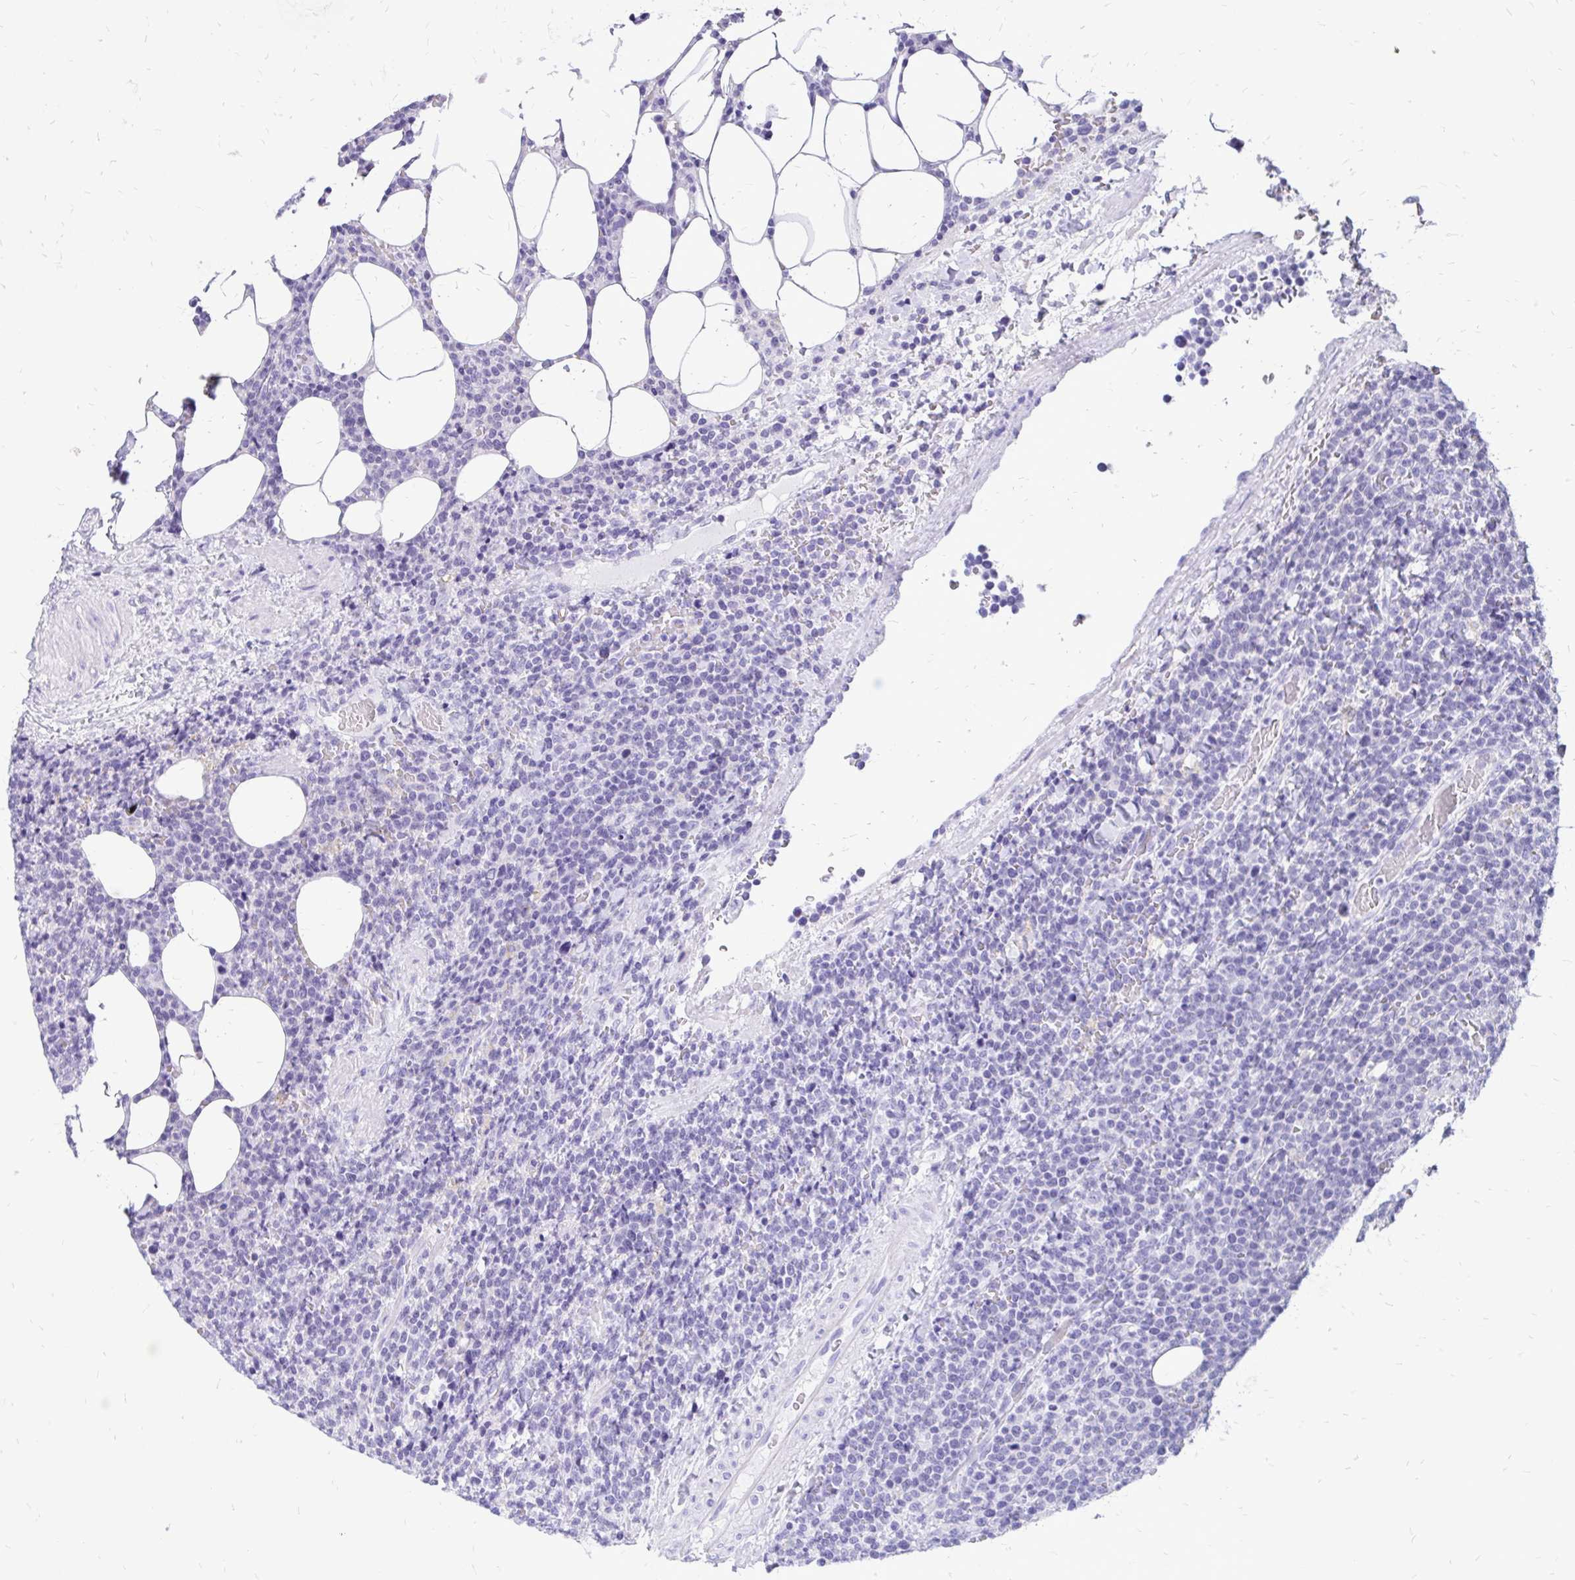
{"staining": {"intensity": "negative", "quantity": "none", "location": "none"}, "tissue": "lymphoma", "cell_type": "Tumor cells", "image_type": "cancer", "snomed": [{"axis": "morphology", "description": "Malignant lymphoma, non-Hodgkin's type, High grade"}, {"axis": "topography", "description": "Lymph node"}], "caption": "DAB (3,3'-diaminobenzidine) immunohistochemical staining of human lymphoma demonstrates no significant expression in tumor cells.", "gene": "SLC32A1", "patient": {"sex": "male", "age": 61}}